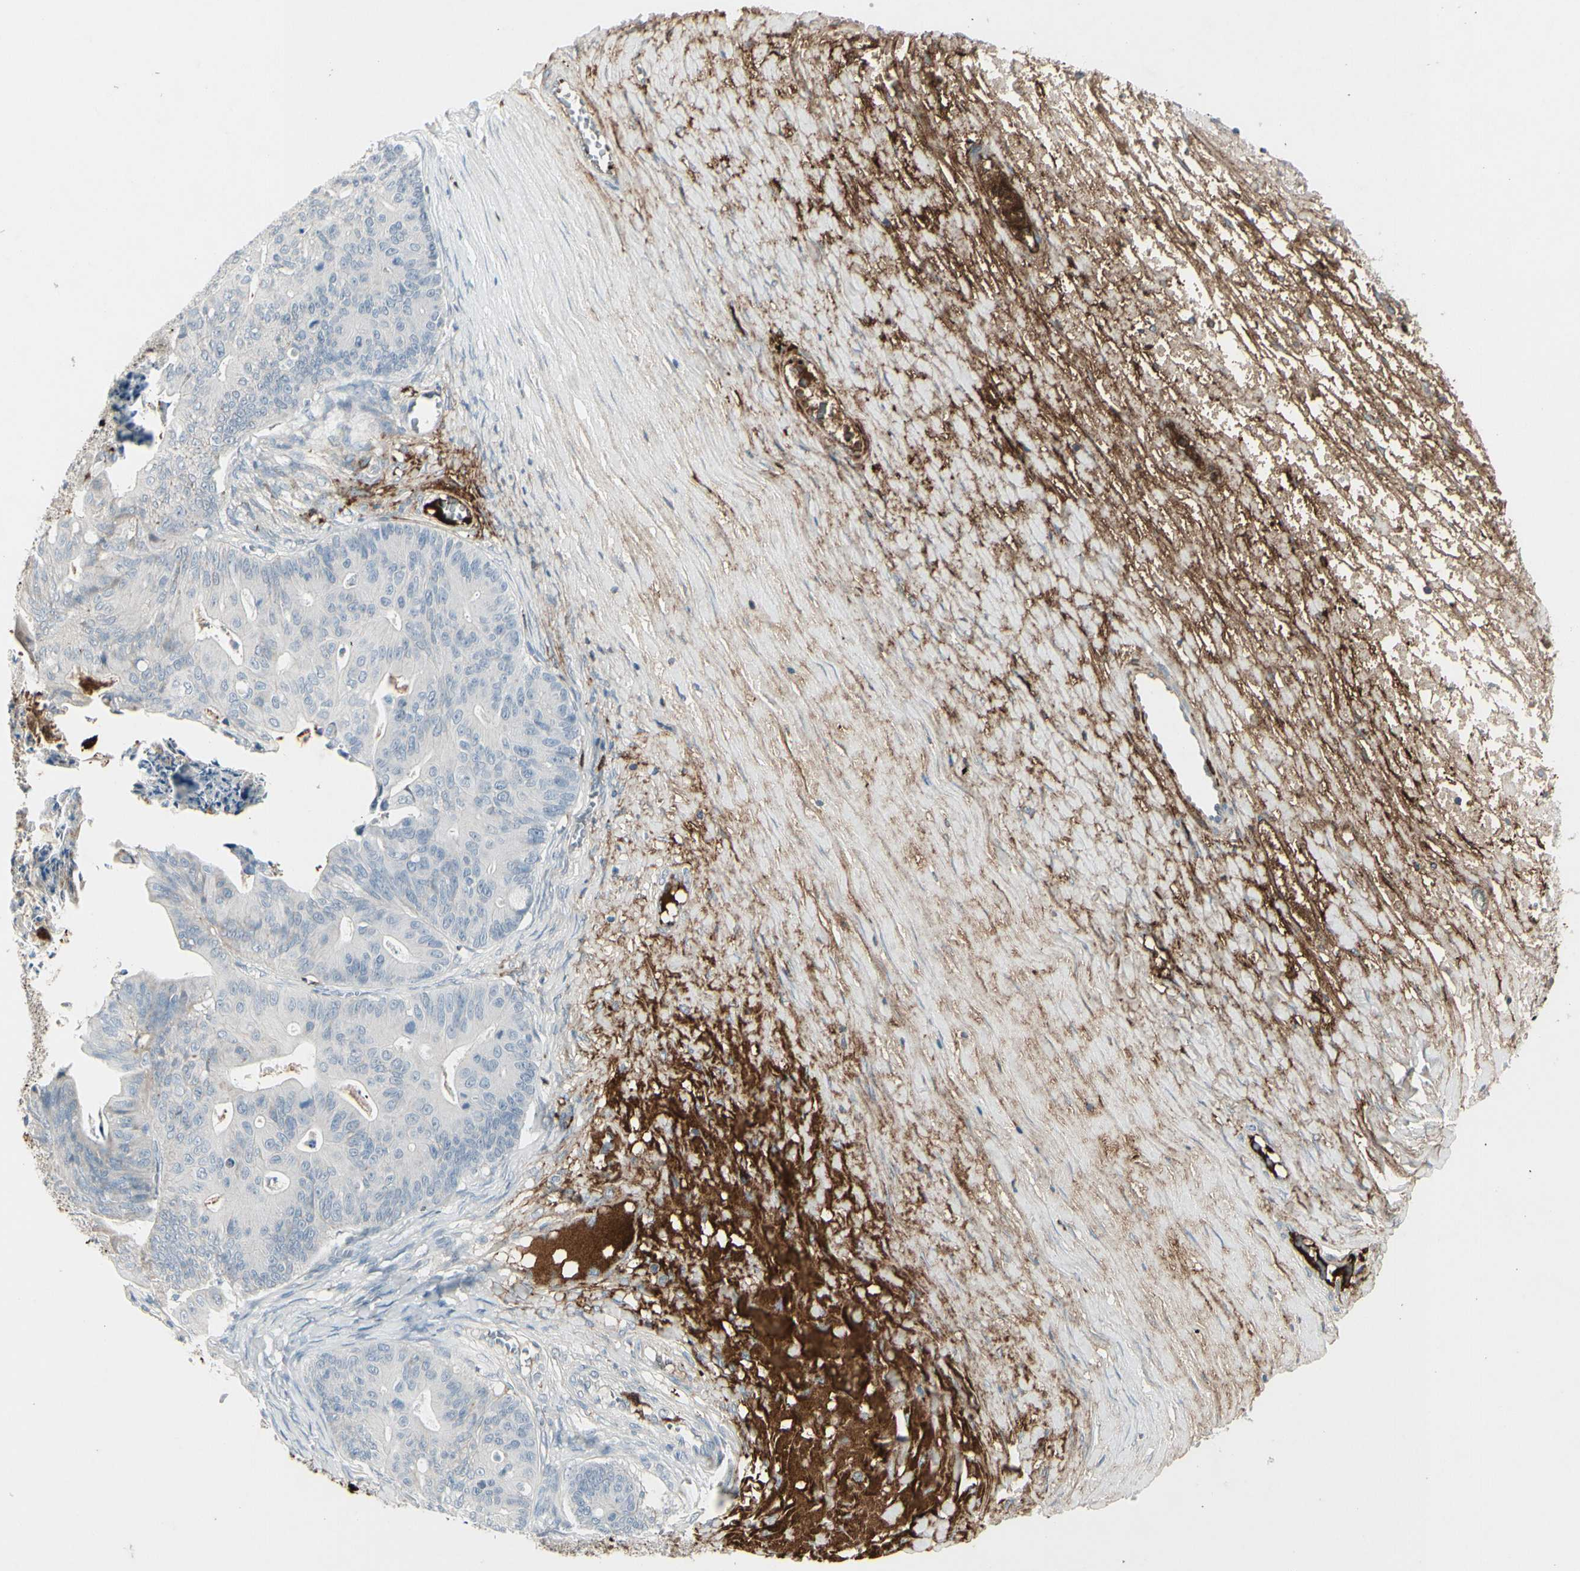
{"staining": {"intensity": "negative", "quantity": "none", "location": "none"}, "tissue": "ovarian cancer", "cell_type": "Tumor cells", "image_type": "cancer", "snomed": [{"axis": "morphology", "description": "Cystadenocarcinoma, mucinous, NOS"}, {"axis": "topography", "description": "Ovary"}], "caption": "Ovarian cancer was stained to show a protein in brown. There is no significant expression in tumor cells.", "gene": "IGHG1", "patient": {"sex": "female", "age": 37}}